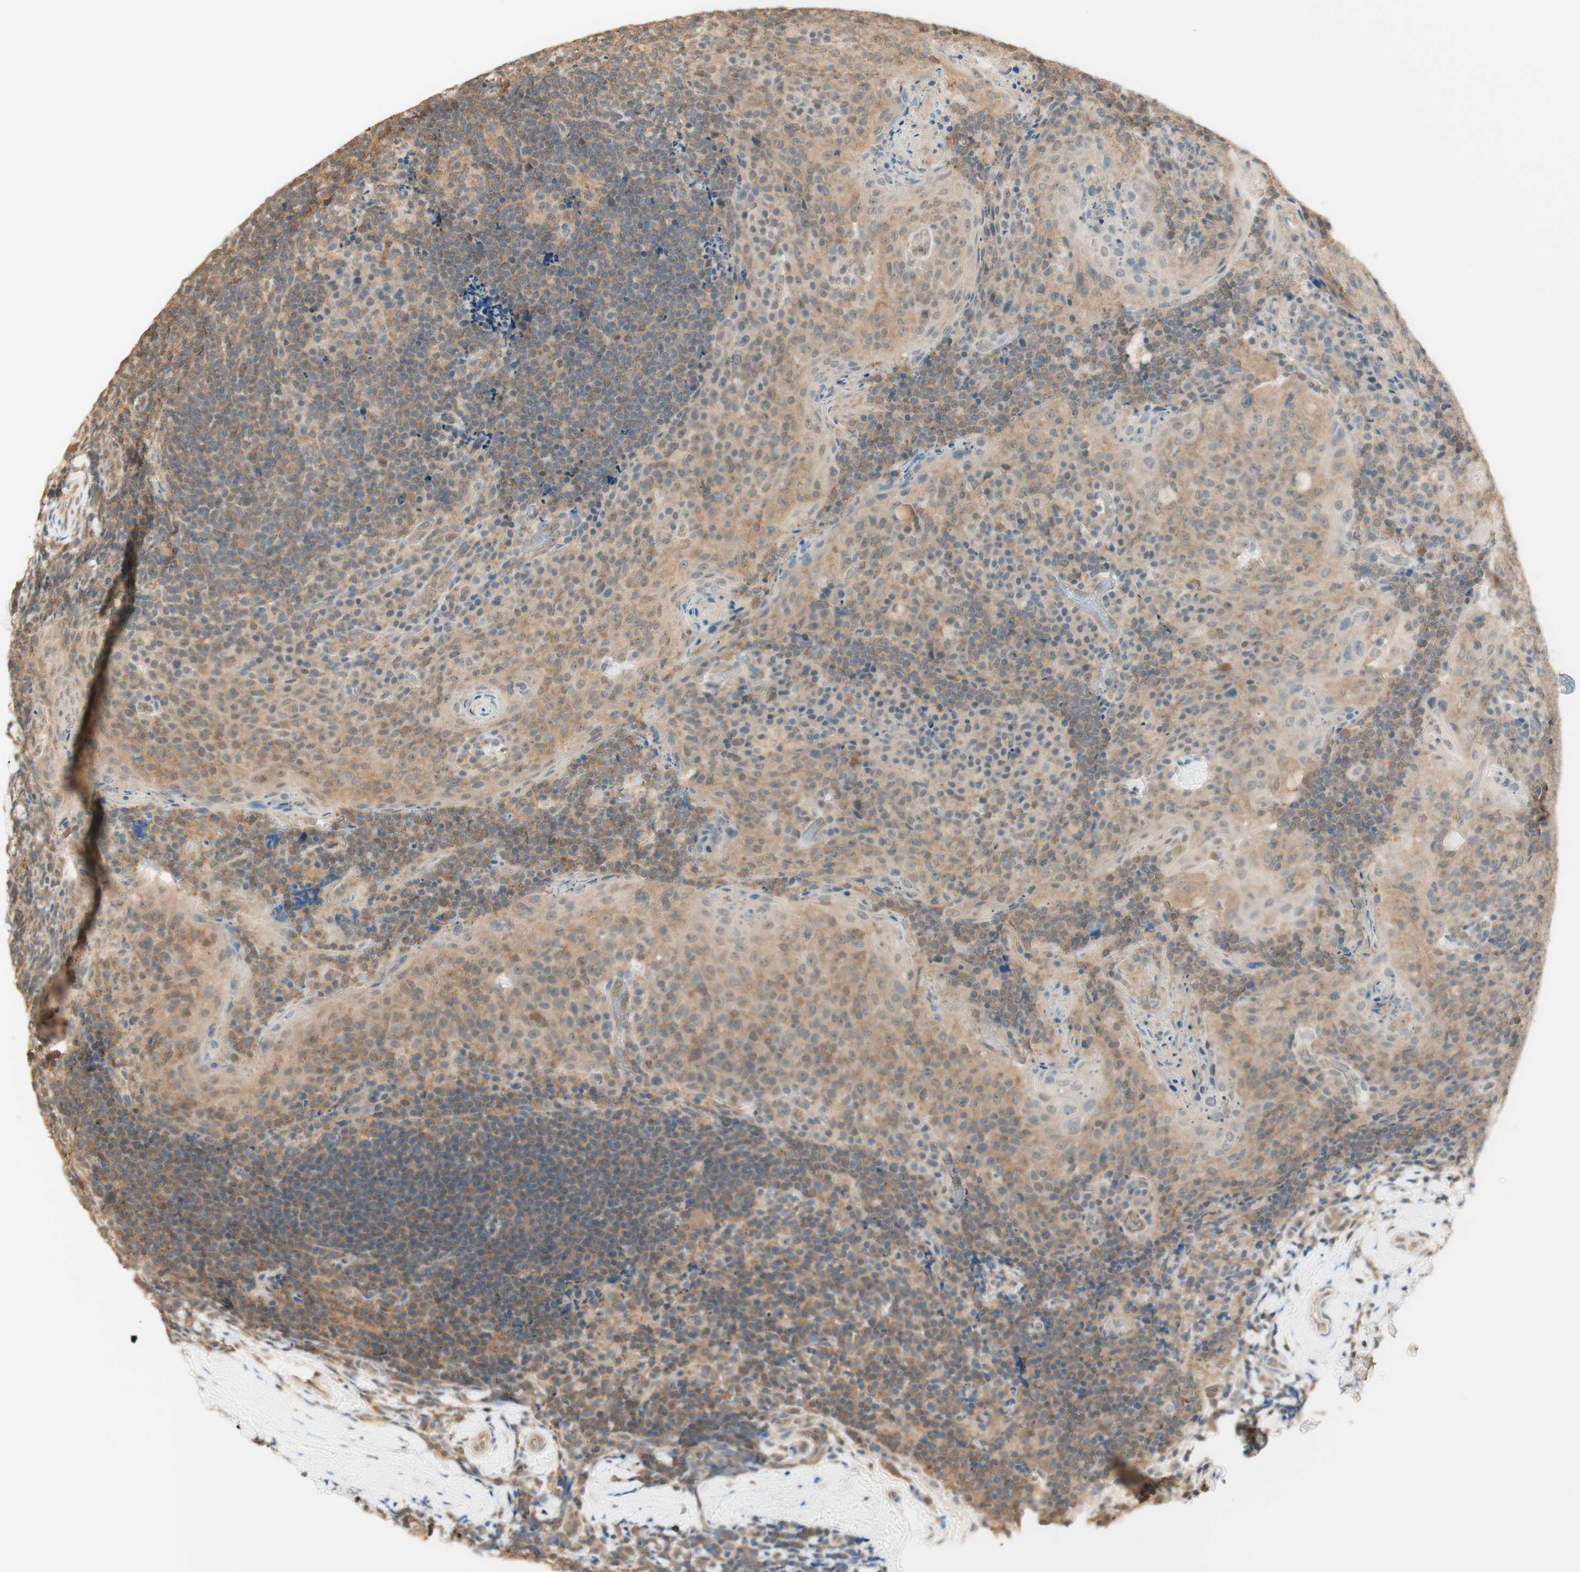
{"staining": {"intensity": "moderate", "quantity": ">75%", "location": "cytoplasmic/membranous"}, "tissue": "tonsil", "cell_type": "Germinal center cells", "image_type": "normal", "snomed": [{"axis": "morphology", "description": "Normal tissue, NOS"}, {"axis": "topography", "description": "Tonsil"}], "caption": "Moderate cytoplasmic/membranous protein positivity is identified in approximately >75% of germinal center cells in tonsil. Using DAB (3,3'-diaminobenzidine) (brown) and hematoxylin (blue) stains, captured at high magnification using brightfield microscopy.", "gene": "SPINT2", "patient": {"sex": "male", "age": 17}}